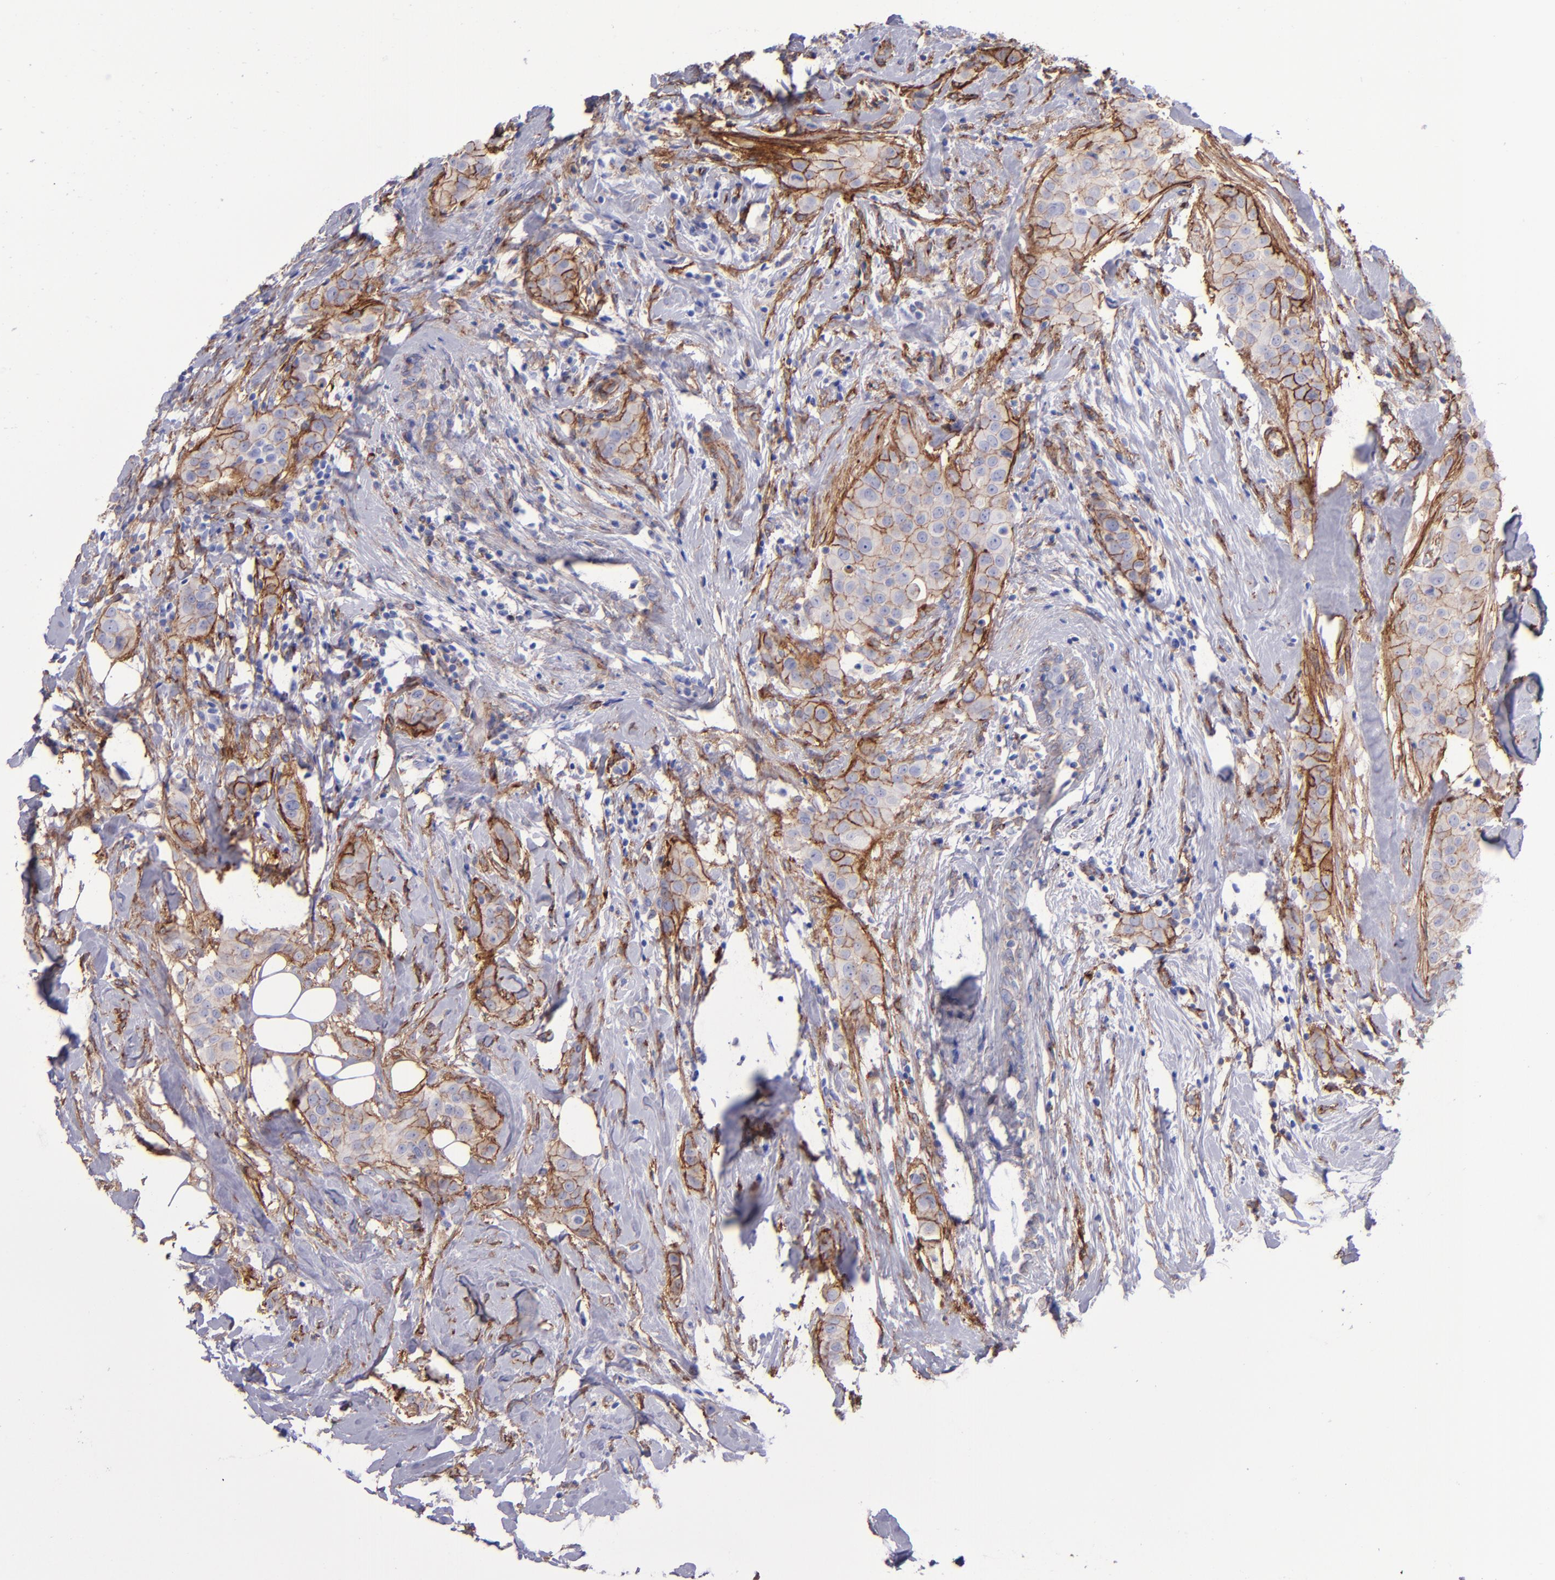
{"staining": {"intensity": "moderate", "quantity": "25%-75%", "location": "cytoplasmic/membranous"}, "tissue": "breast cancer", "cell_type": "Tumor cells", "image_type": "cancer", "snomed": [{"axis": "morphology", "description": "Duct carcinoma"}, {"axis": "topography", "description": "Breast"}], "caption": "Breast intraductal carcinoma was stained to show a protein in brown. There is medium levels of moderate cytoplasmic/membranous expression in approximately 25%-75% of tumor cells.", "gene": "ITGAV", "patient": {"sex": "female", "age": 45}}